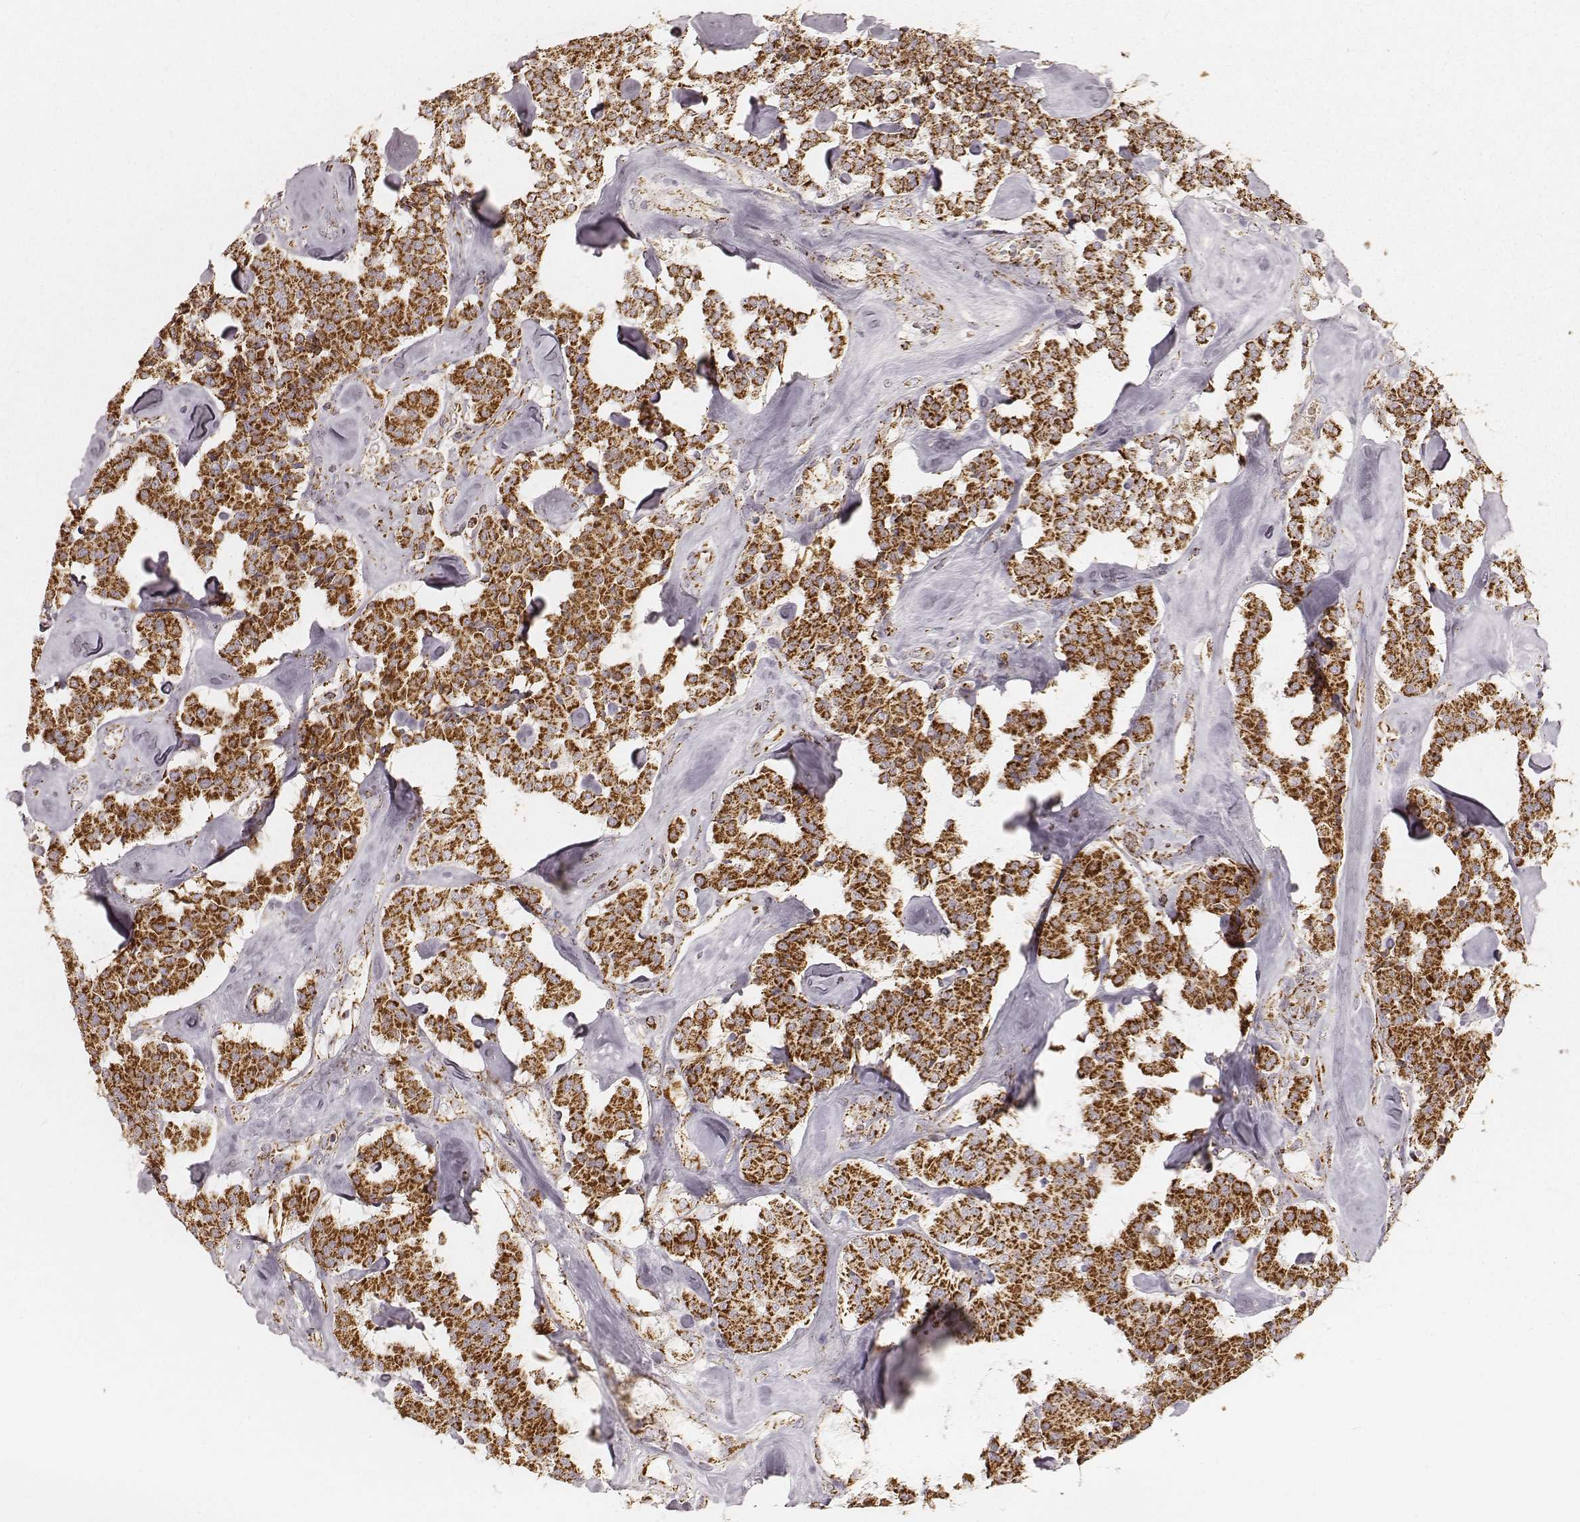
{"staining": {"intensity": "strong", "quantity": ">75%", "location": "cytoplasmic/membranous"}, "tissue": "carcinoid", "cell_type": "Tumor cells", "image_type": "cancer", "snomed": [{"axis": "morphology", "description": "Carcinoid, malignant, NOS"}, {"axis": "topography", "description": "Pancreas"}], "caption": "A brown stain shows strong cytoplasmic/membranous positivity of a protein in carcinoid tumor cells.", "gene": "CS", "patient": {"sex": "male", "age": 41}}